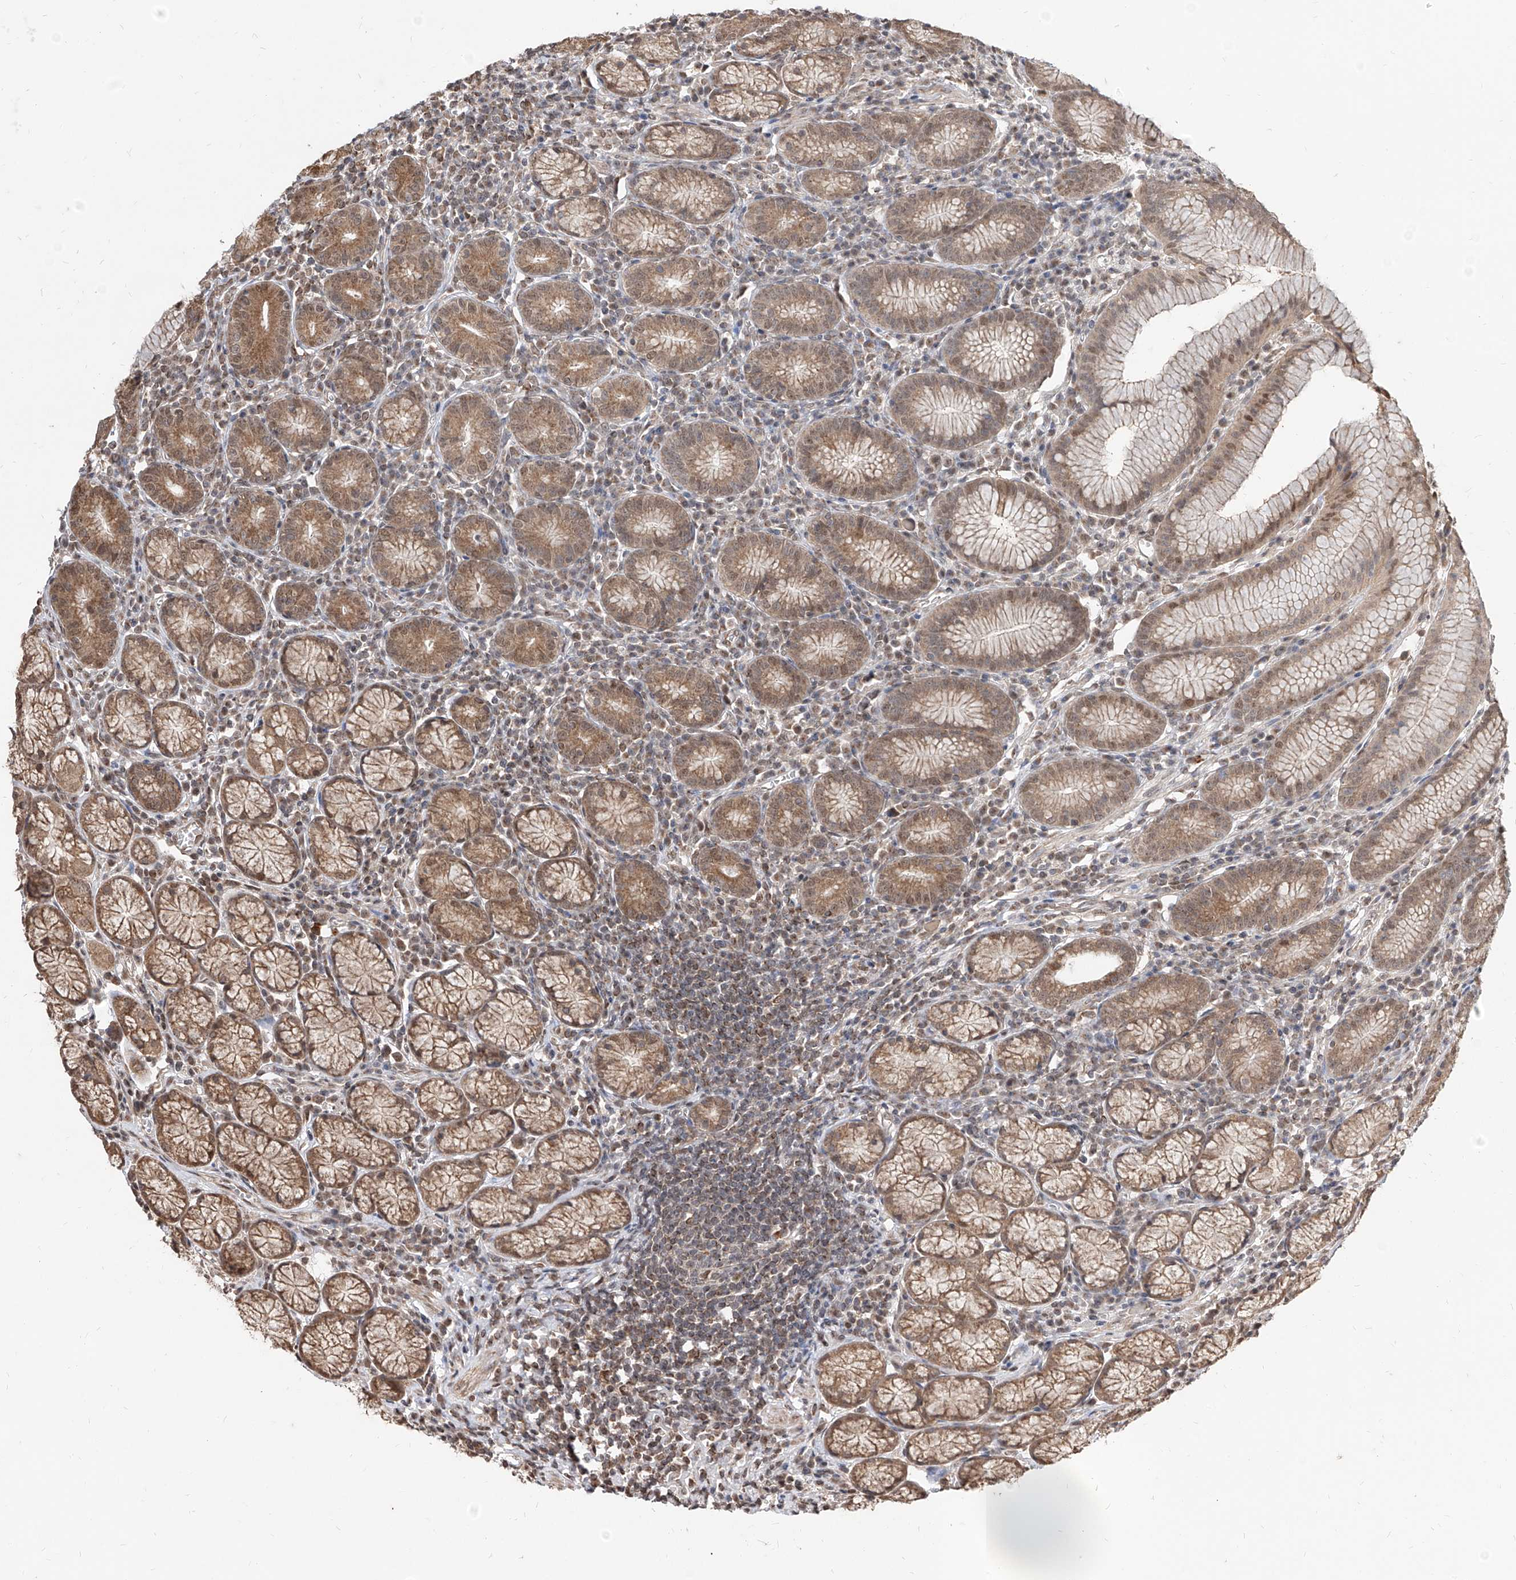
{"staining": {"intensity": "moderate", "quantity": ">75%", "location": "cytoplasmic/membranous,nuclear"}, "tissue": "stomach", "cell_type": "Glandular cells", "image_type": "normal", "snomed": [{"axis": "morphology", "description": "Normal tissue, NOS"}, {"axis": "topography", "description": "Stomach"}], "caption": "Immunohistochemical staining of benign stomach reveals >75% levels of moderate cytoplasmic/membranous,nuclear protein expression in approximately >75% of glandular cells.", "gene": "C8orf82", "patient": {"sex": "male", "age": 55}}